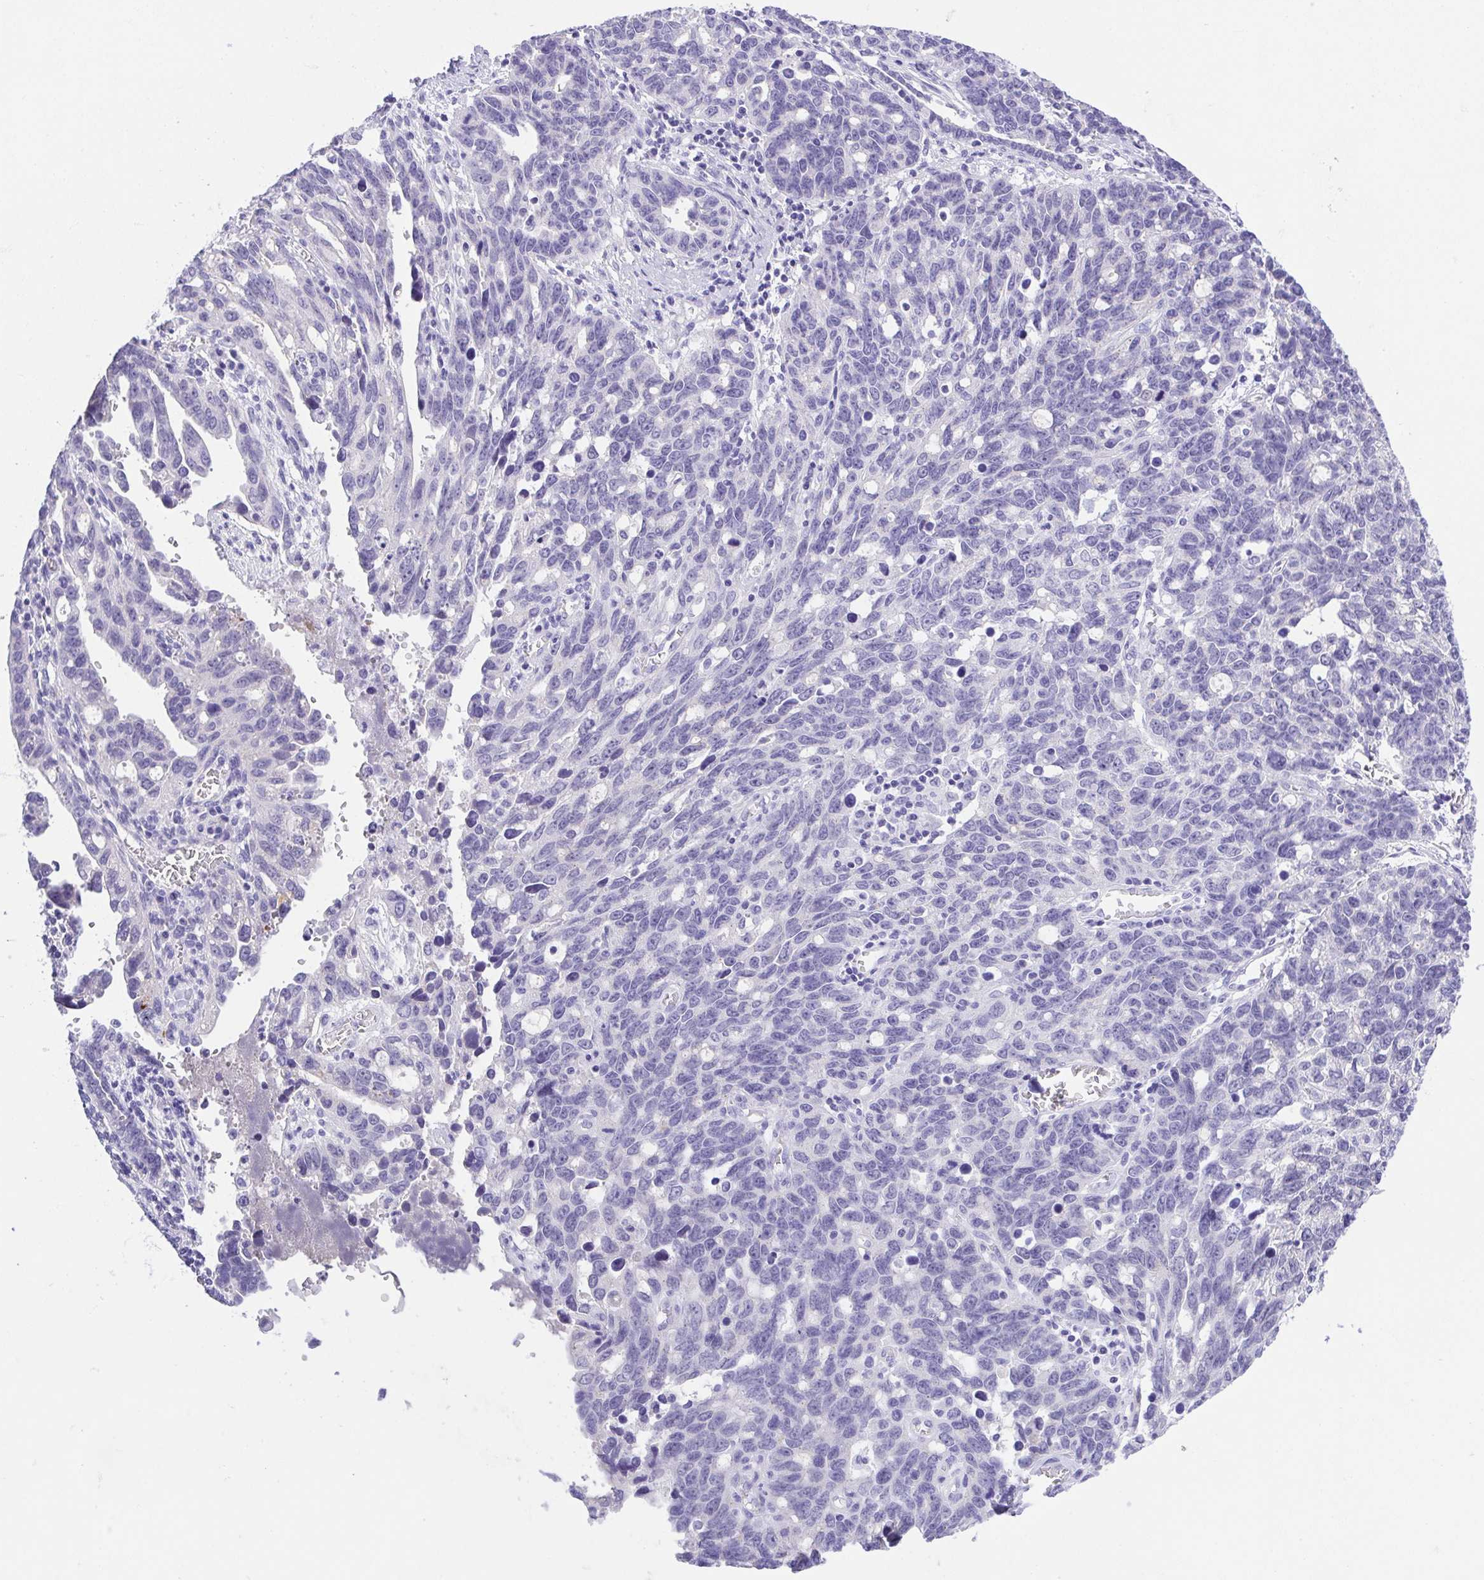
{"staining": {"intensity": "negative", "quantity": "none", "location": "none"}, "tissue": "ovarian cancer", "cell_type": "Tumor cells", "image_type": "cancer", "snomed": [{"axis": "morphology", "description": "Cystadenocarcinoma, serous, NOS"}, {"axis": "topography", "description": "Ovary"}], "caption": "Human ovarian cancer stained for a protein using immunohistochemistry displays no staining in tumor cells.", "gene": "SPATA4", "patient": {"sex": "female", "age": 69}}